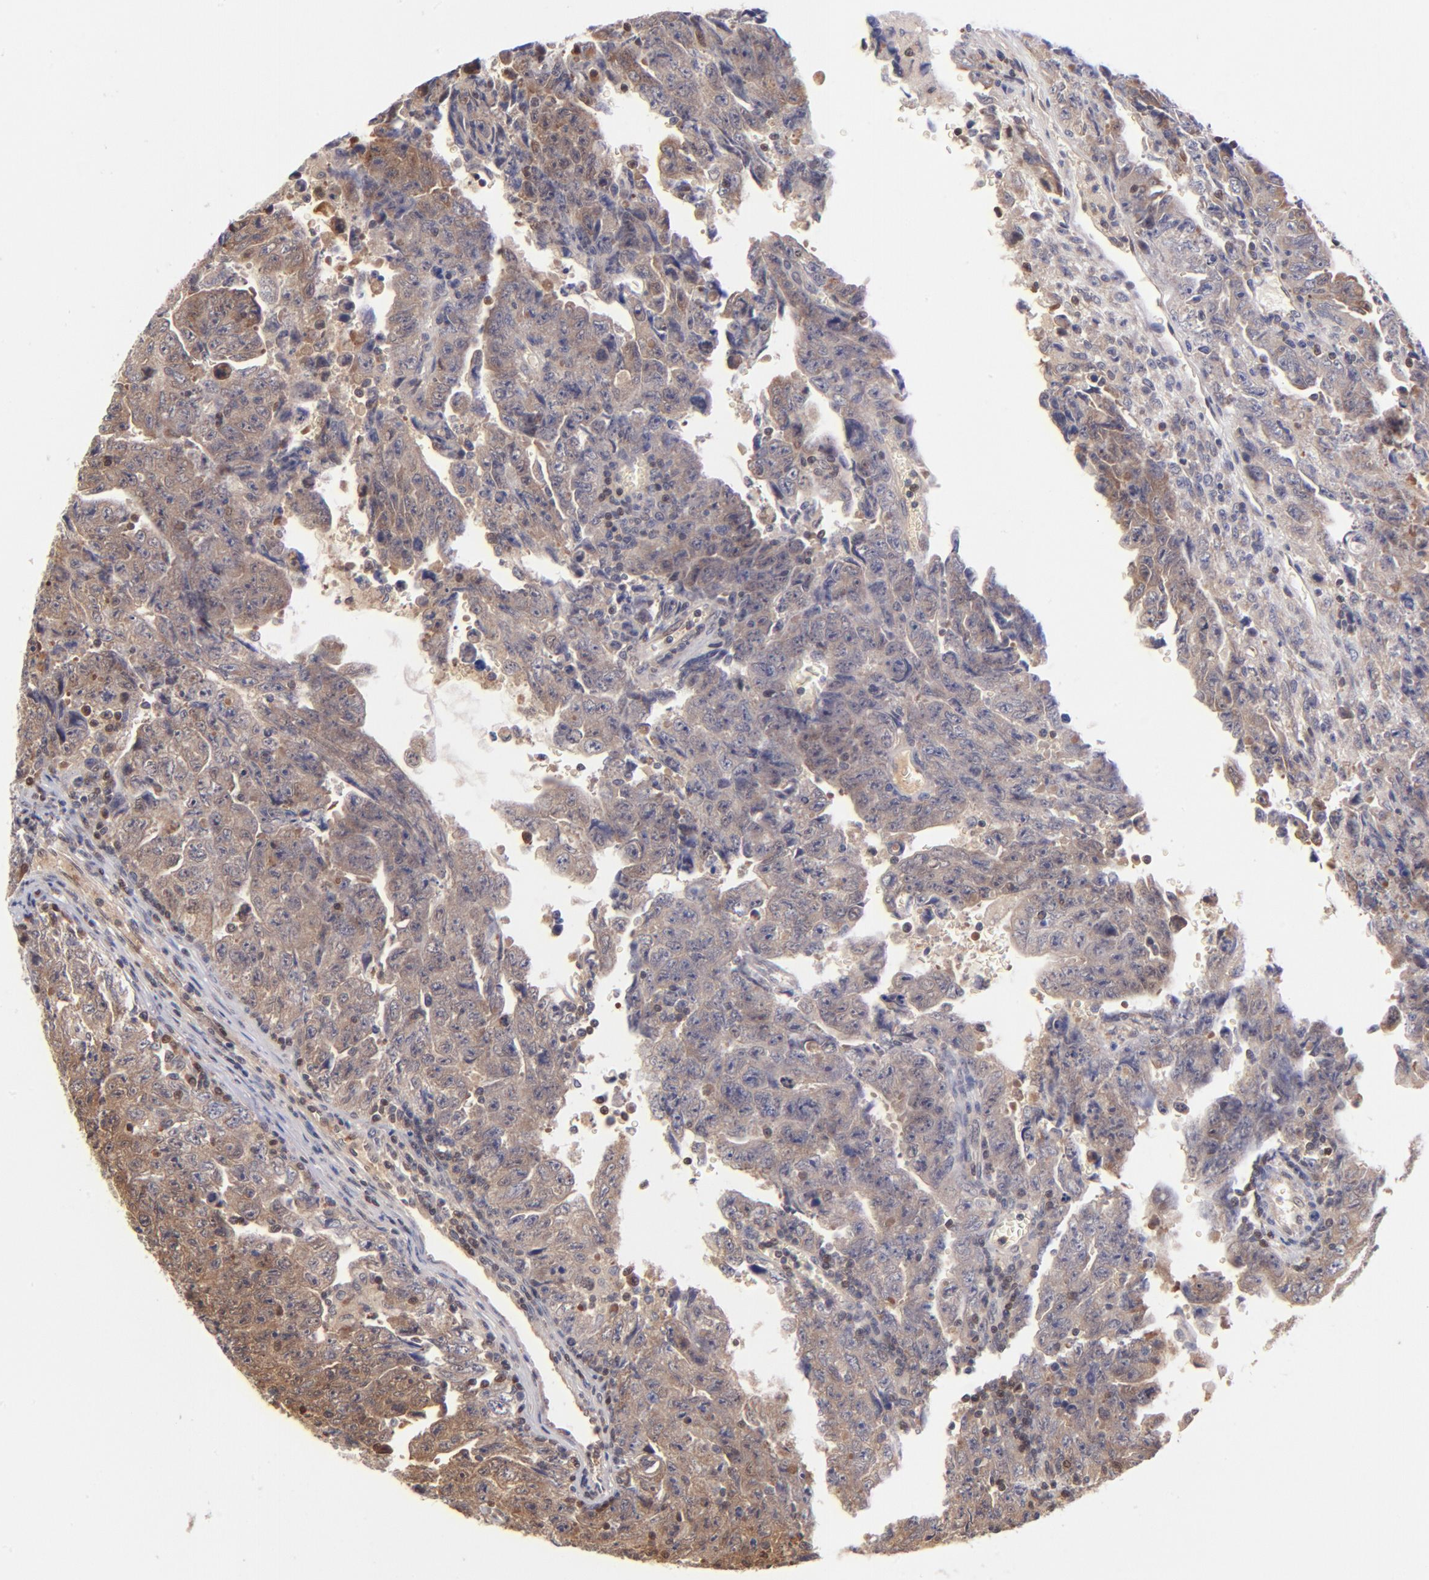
{"staining": {"intensity": "weak", "quantity": ">75%", "location": "cytoplasmic/membranous"}, "tissue": "testis cancer", "cell_type": "Tumor cells", "image_type": "cancer", "snomed": [{"axis": "morphology", "description": "Carcinoma, Embryonal, NOS"}, {"axis": "topography", "description": "Testis"}], "caption": "Immunohistochemical staining of embryonal carcinoma (testis) reveals low levels of weak cytoplasmic/membranous protein expression in about >75% of tumor cells.", "gene": "YWHAB", "patient": {"sex": "male", "age": 28}}